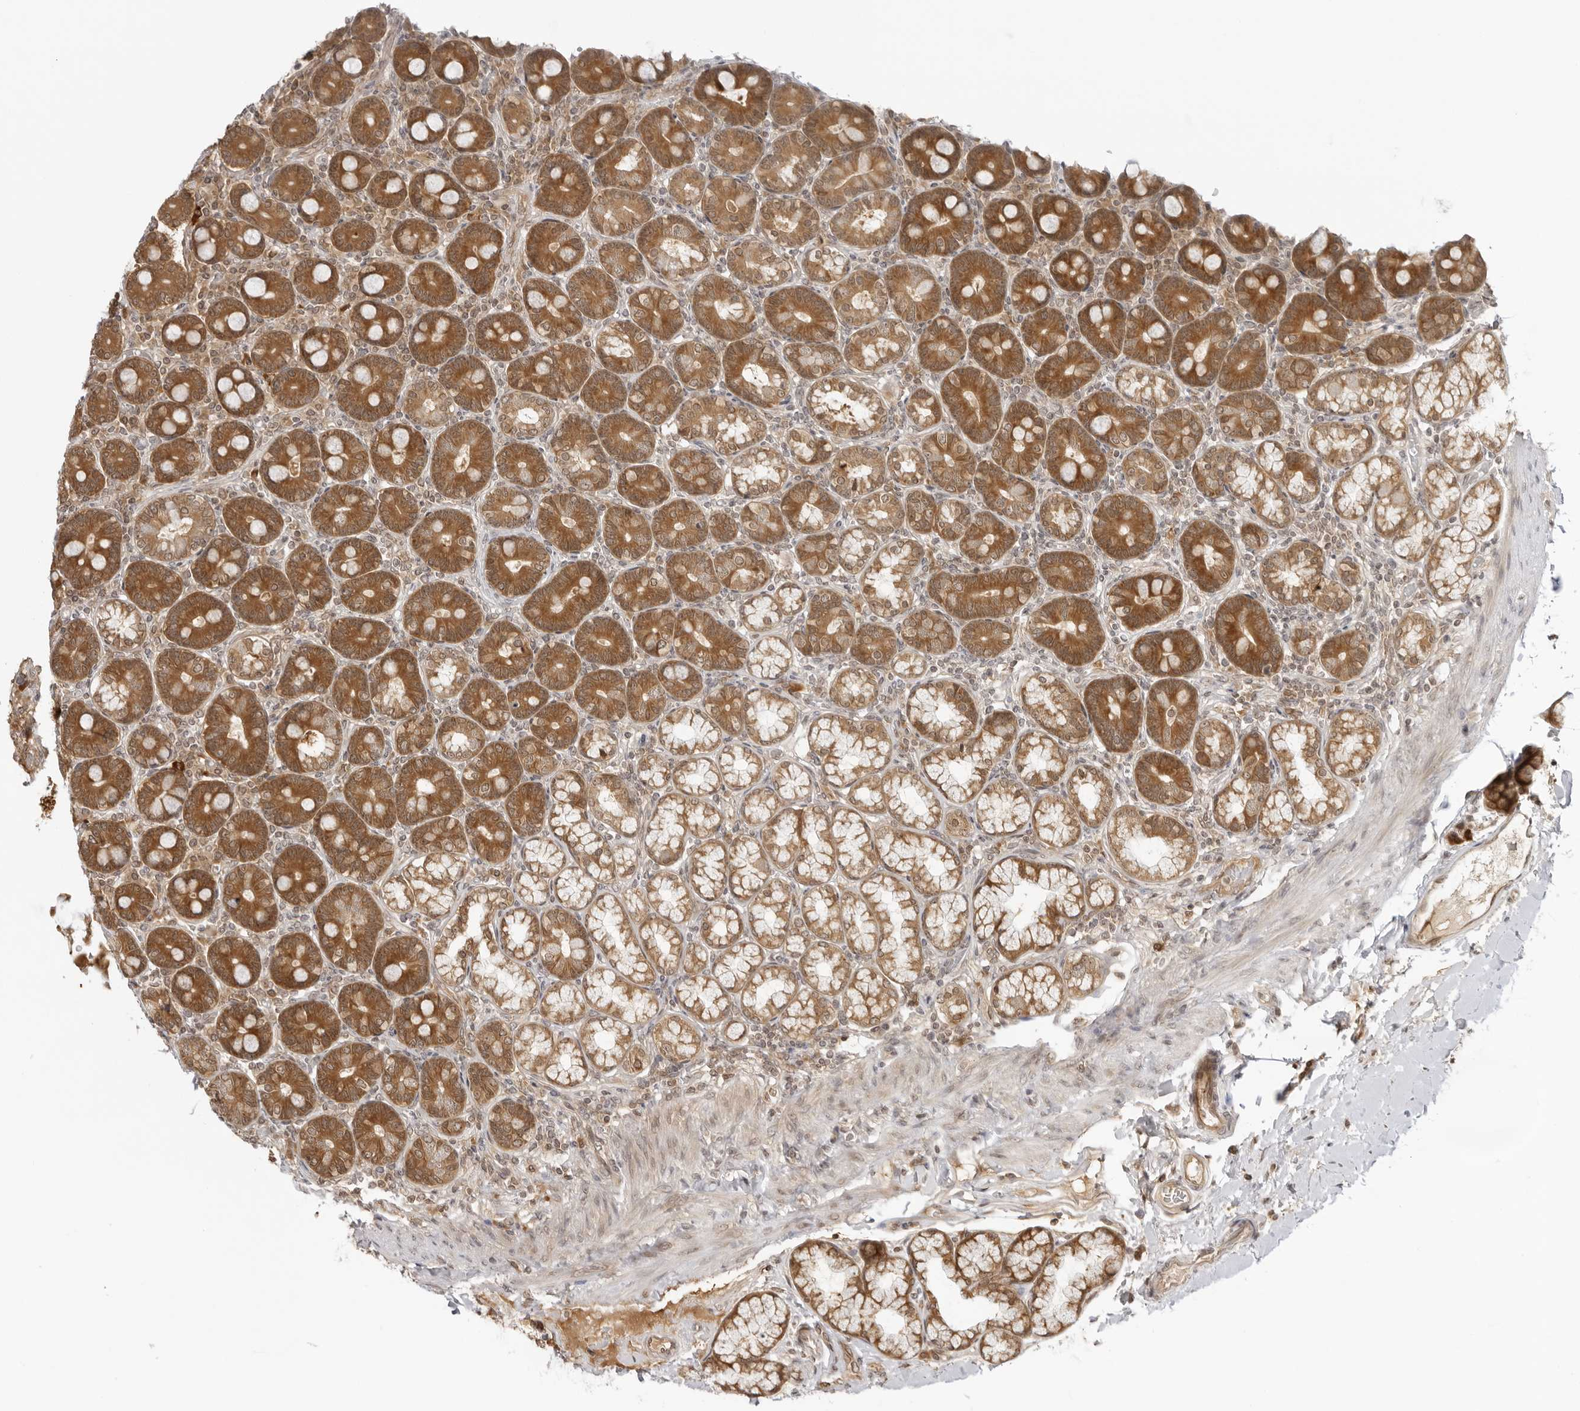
{"staining": {"intensity": "strong", "quantity": ">75%", "location": "cytoplasmic/membranous"}, "tissue": "duodenum", "cell_type": "Glandular cells", "image_type": "normal", "snomed": [{"axis": "morphology", "description": "Normal tissue, NOS"}, {"axis": "topography", "description": "Duodenum"}], "caption": "Brown immunohistochemical staining in normal duodenum exhibits strong cytoplasmic/membranous positivity in about >75% of glandular cells.", "gene": "PRRC2C", "patient": {"sex": "male", "age": 50}}